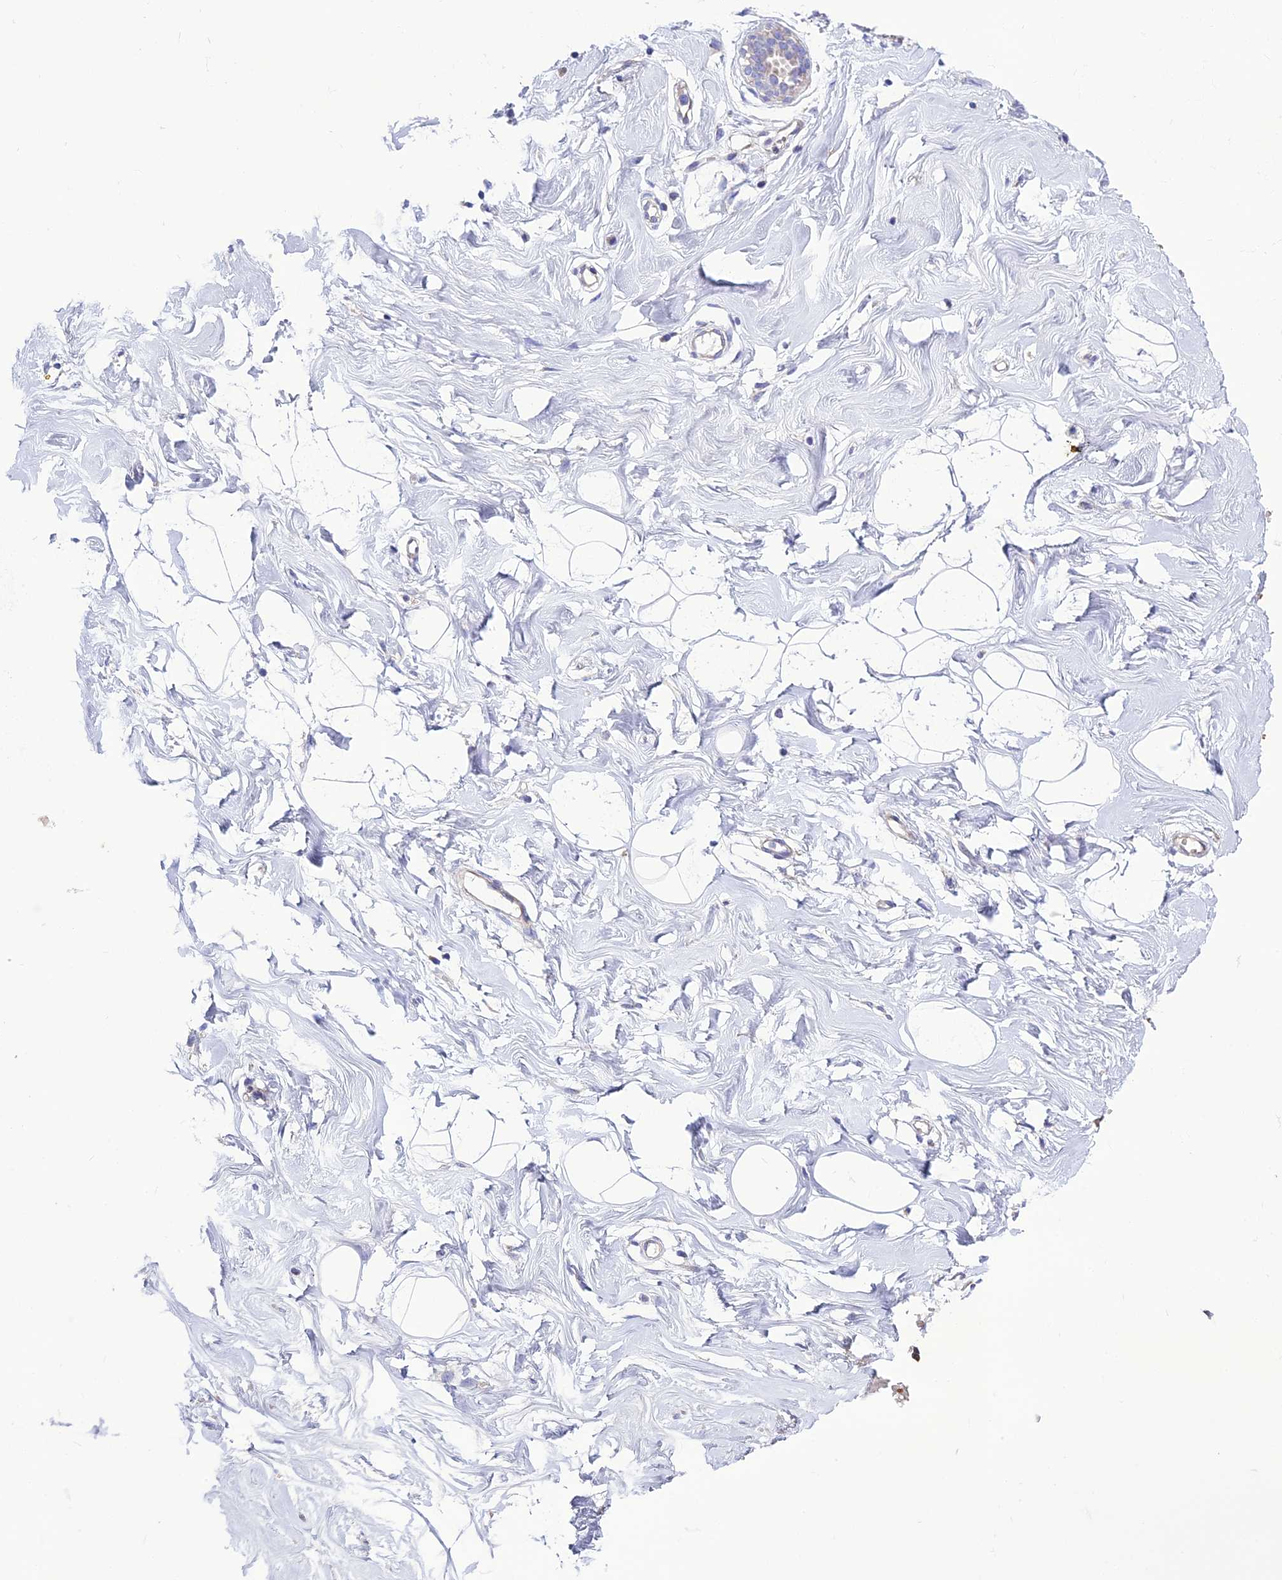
{"staining": {"intensity": "negative", "quantity": "none", "location": "none"}, "tissue": "breast", "cell_type": "Adipocytes", "image_type": "normal", "snomed": [{"axis": "morphology", "description": "Normal tissue, NOS"}, {"axis": "morphology", "description": "Adenoma, NOS"}, {"axis": "topography", "description": "Breast"}], "caption": "IHC photomicrograph of benign human breast stained for a protein (brown), which demonstrates no staining in adipocytes.", "gene": "BHMT2", "patient": {"sex": "female", "age": 23}}